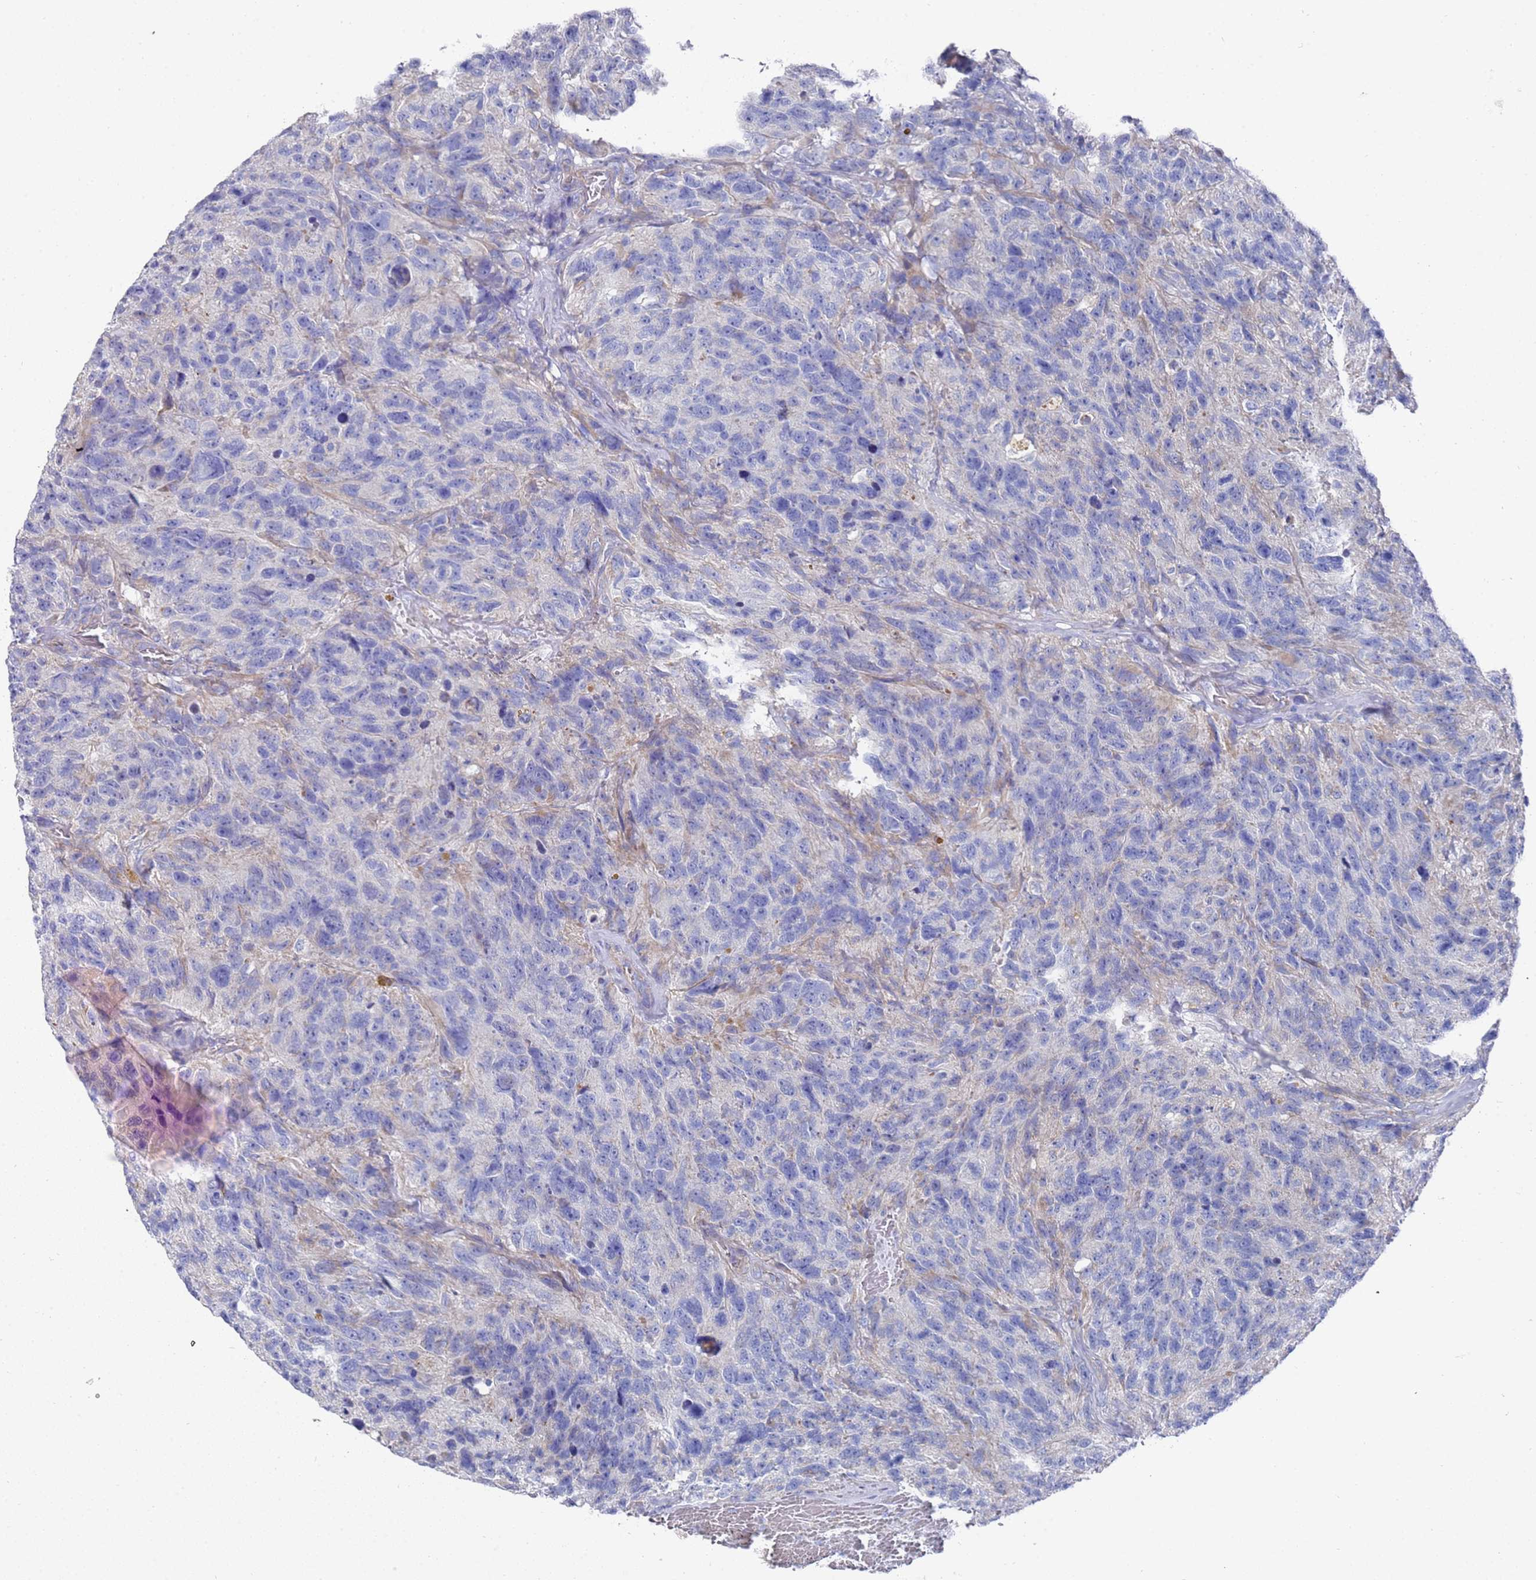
{"staining": {"intensity": "negative", "quantity": "none", "location": "none"}, "tissue": "glioma", "cell_type": "Tumor cells", "image_type": "cancer", "snomed": [{"axis": "morphology", "description": "Glioma, malignant, High grade"}, {"axis": "topography", "description": "Brain"}], "caption": "Immunohistochemistry (IHC) photomicrograph of malignant high-grade glioma stained for a protein (brown), which demonstrates no staining in tumor cells.", "gene": "SCAPER", "patient": {"sex": "male", "age": 69}}